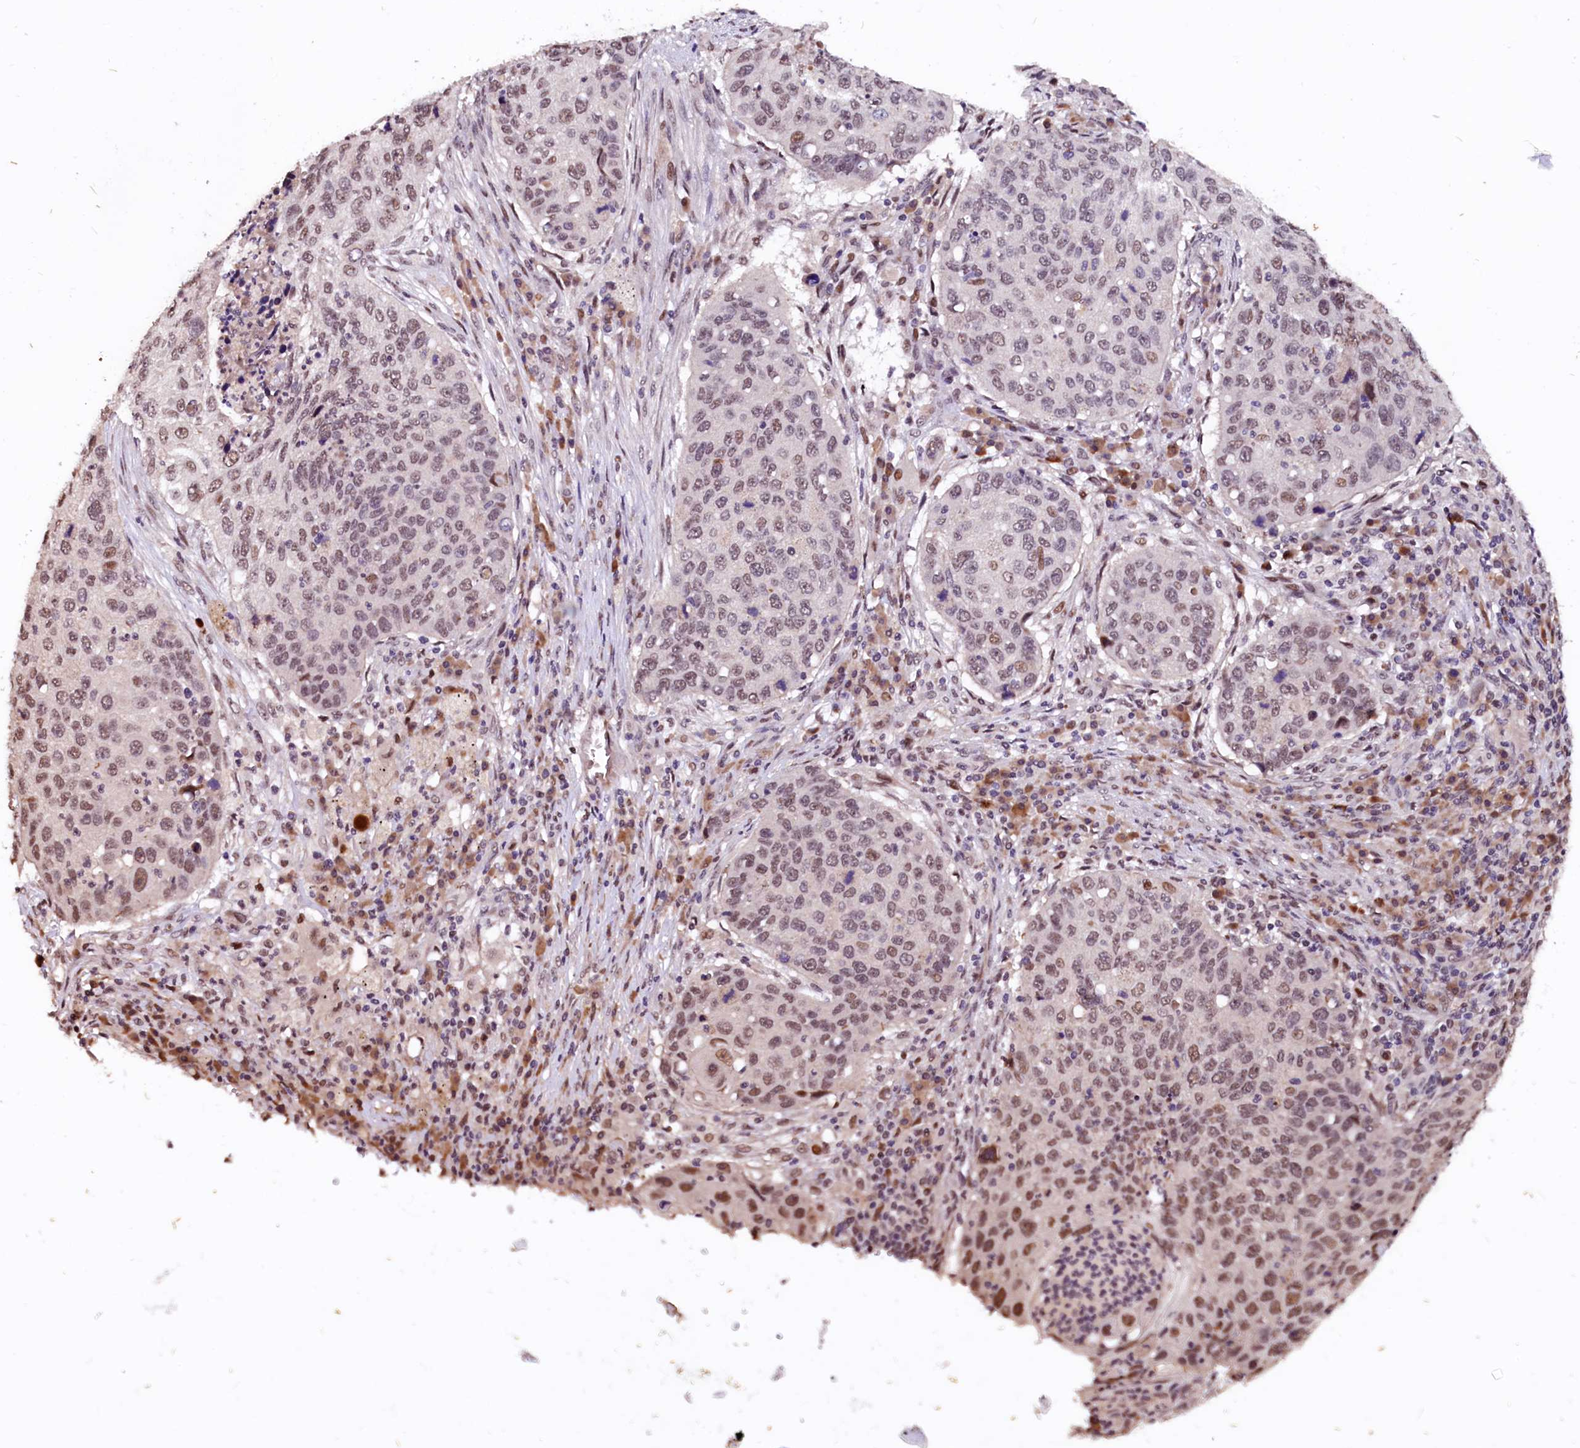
{"staining": {"intensity": "moderate", "quantity": ">75%", "location": "nuclear"}, "tissue": "lung cancer", "cell_type": "Tumor cells", "image_type": "cancer", "snomed": [{"axis": "morphology", "description": "Squamous cell carcinoma, NOS"}, {"axis": "topography", "description": "Lung"}], "caption": "Immunohistochemistry (IHC) image of human lung squamous cell carcinoma stained for a protein (brown), which reveals medium levels of moderate nuclear staining in approximately >75% of tumor cells.", "gene": "RNMT", "patient": {"sex": "female", "age": 63}}